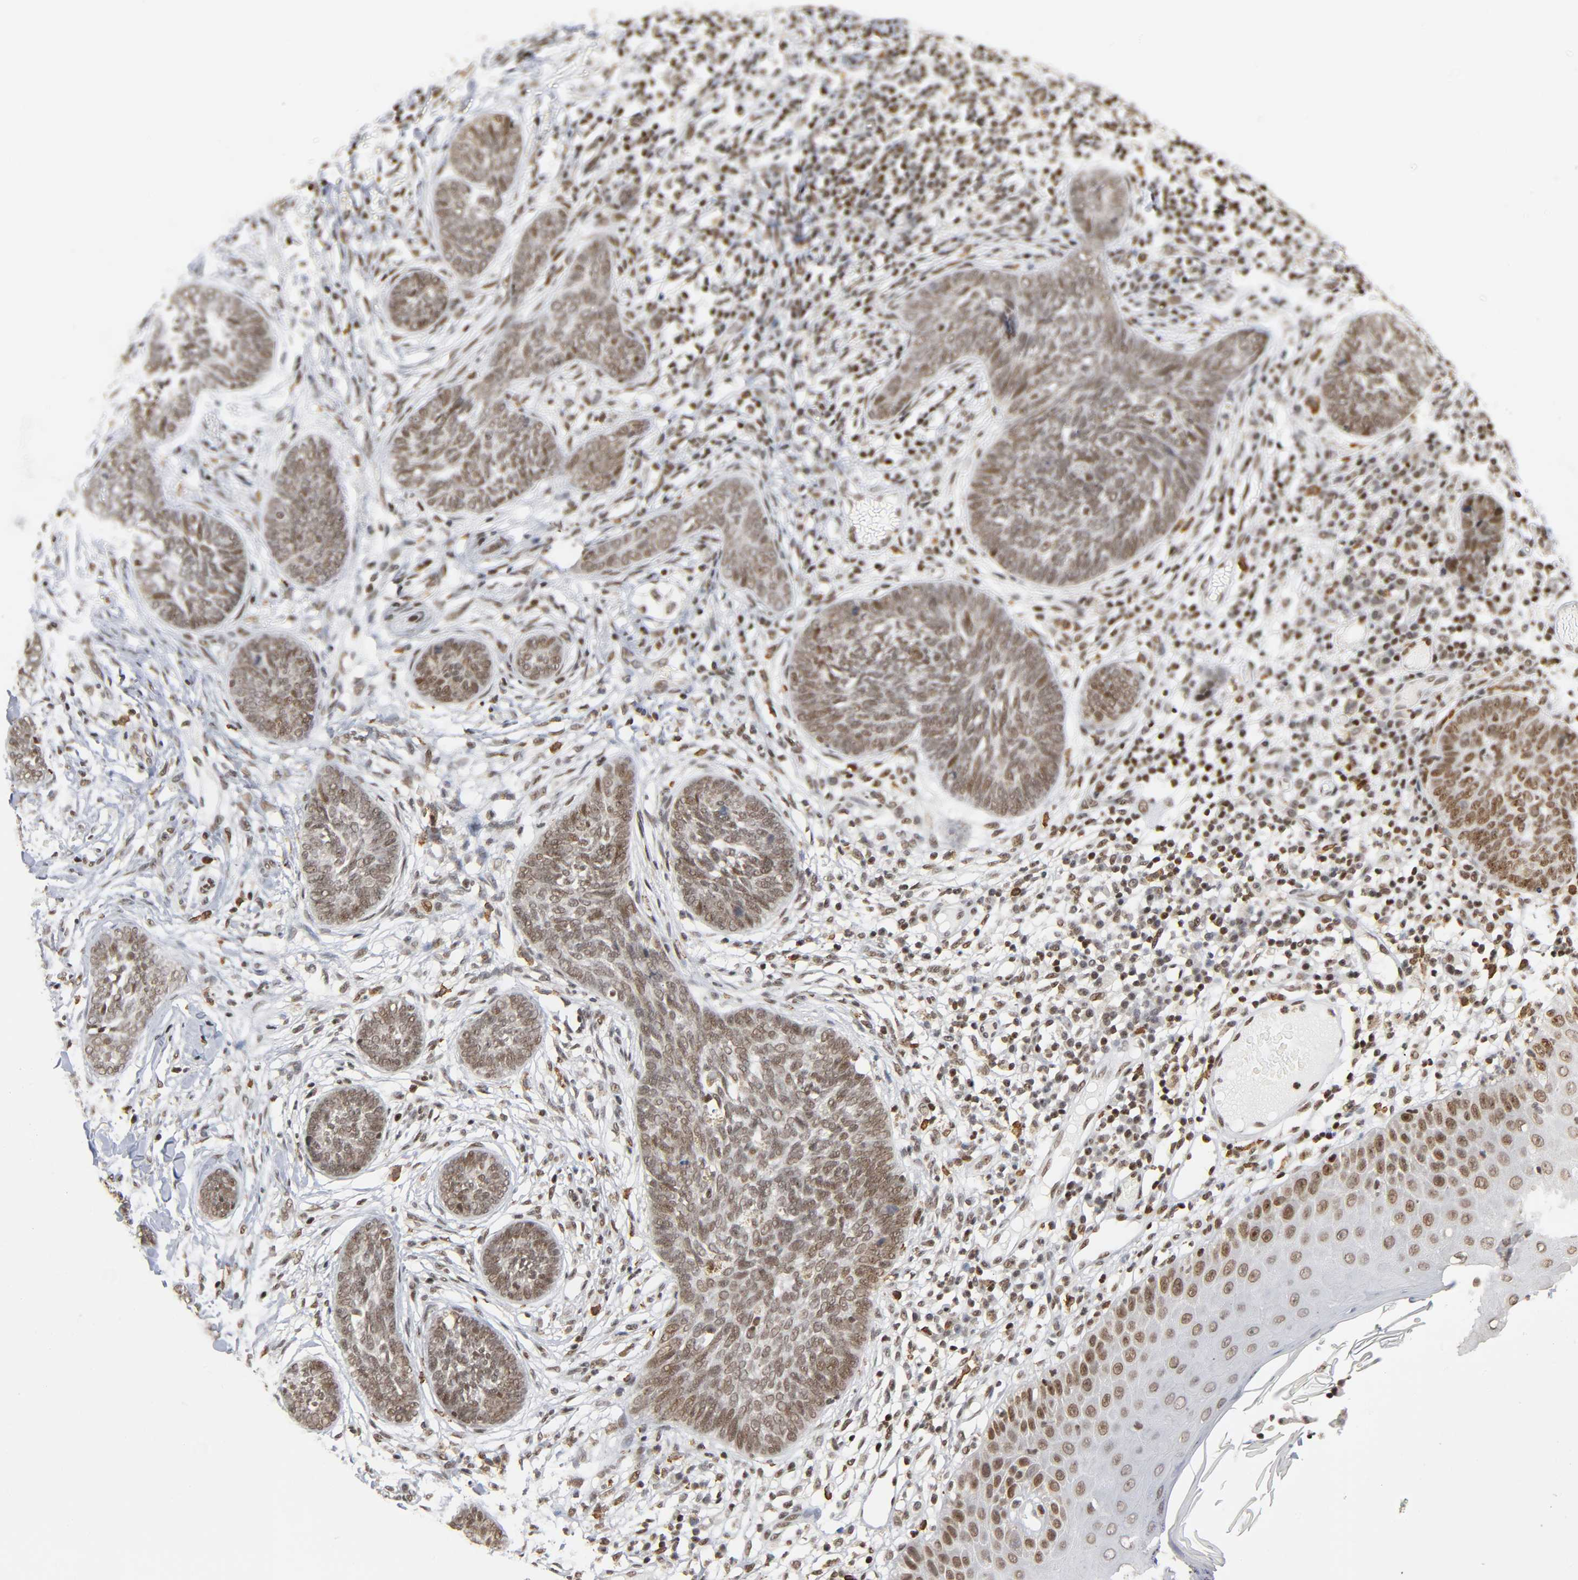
{"staining": {"intensity": "moderate", "quantity": ">75%", "location": "nuclear"}, "tissue": "skin cancer", "cell_type": "Tumor cells", "image_type": "cancer", "snomed": [{"axis": "morphology", "description": "Normal tissue, NOS"}, {"axis": "morphology", "description": "Basal cell carcinoma"}, {"axis": "topography", "description": "Skin"}], "caption": "Immunohistochemical staining of human skin cancer exhibits medium levels of moderate nuclear positivity in approximately >75% of tumor cells. The protein is stained brown, and the nuclei are stained in blue (DAB IHC with brightfield microscopy, high magnification).", "gene": "SUMO1", "patient": {"sex": "male", "age": 87}}